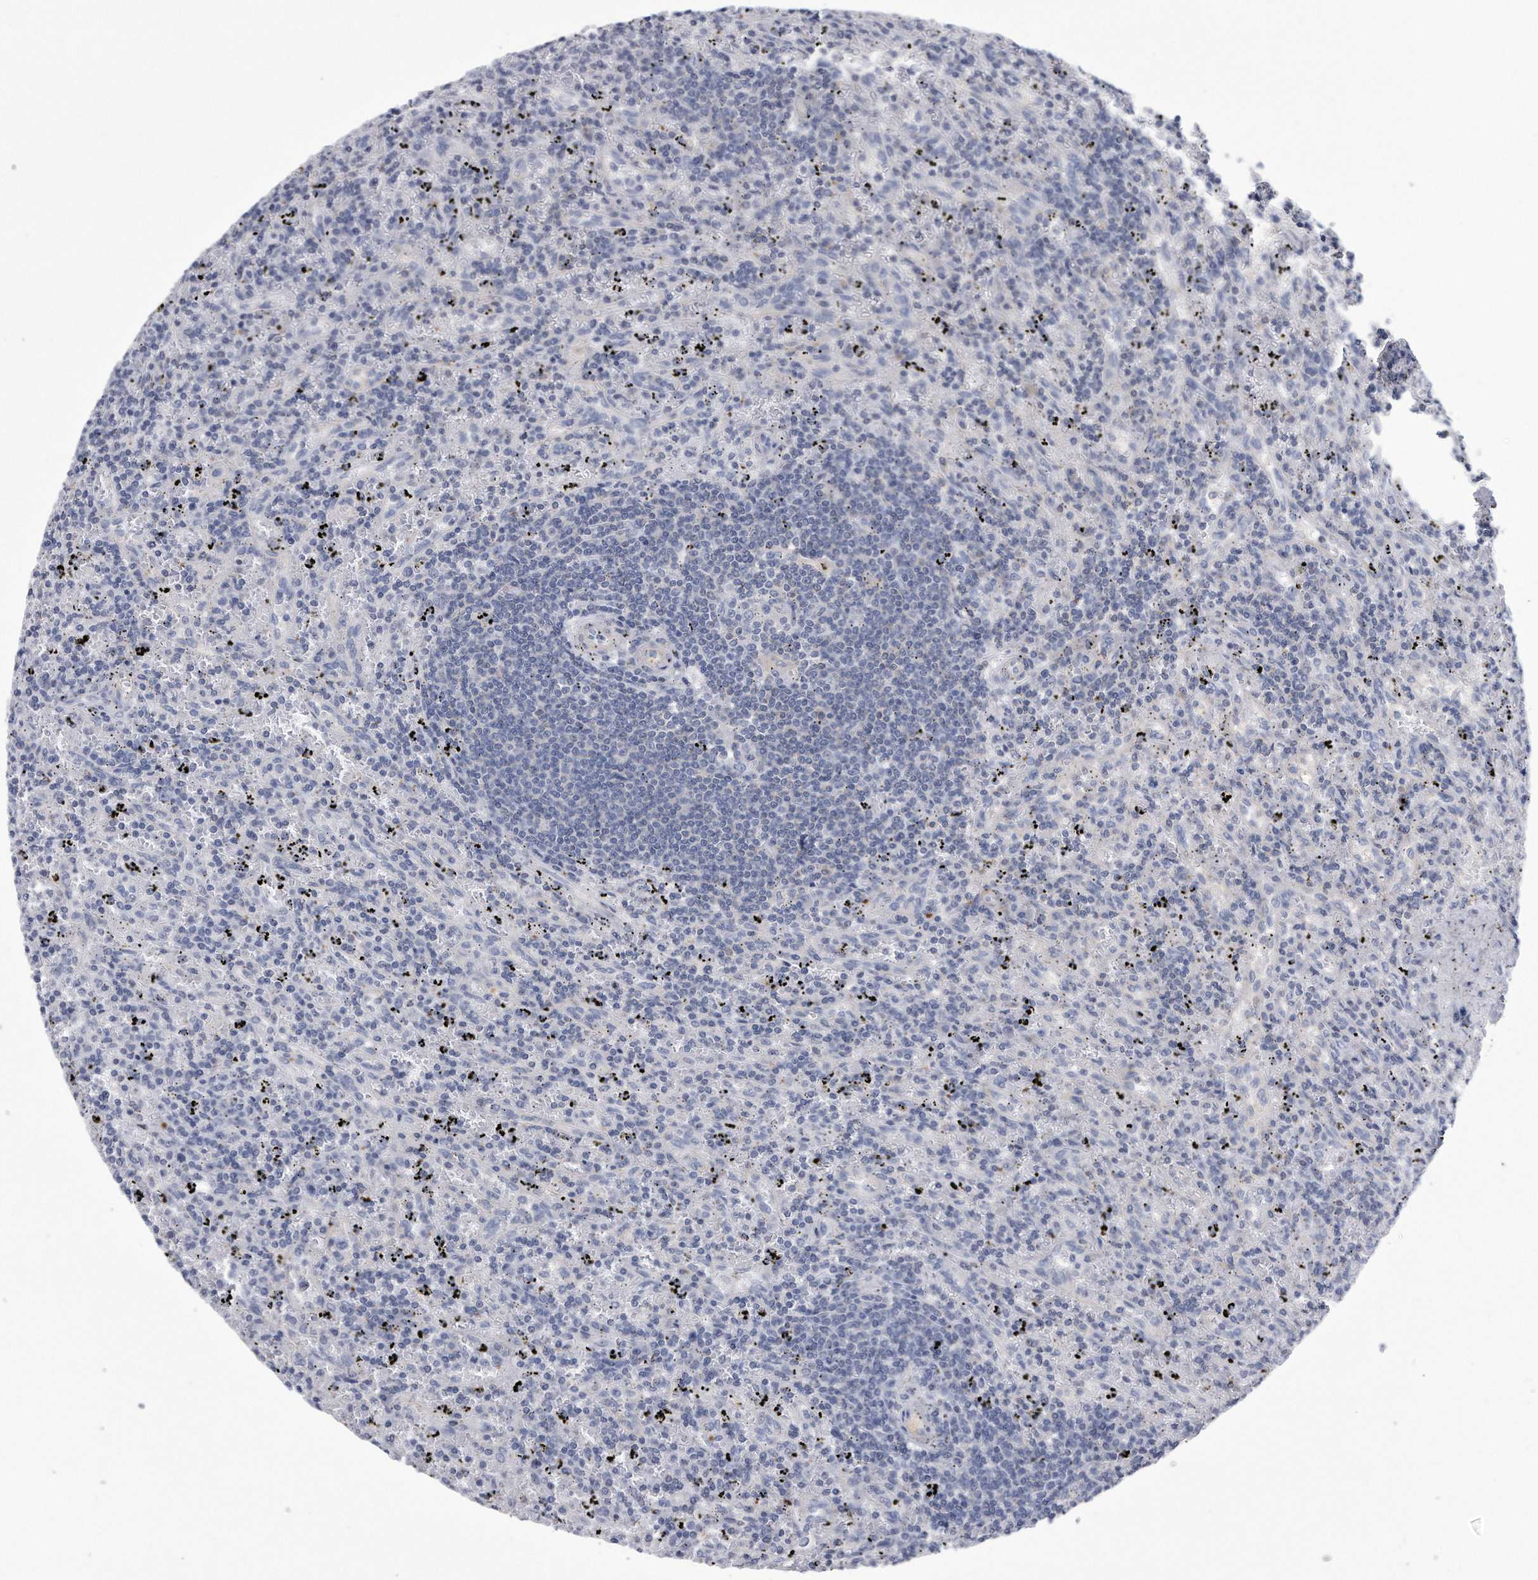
{"staining": {"intensity": "negative", "quantity": "none", "location": "none"}, "tissue": "lymphoma", "cell_type": "Tumor cells", "image_type": "cancer", "snomed": [{"axis": "morphology", "description": "Malignant lymphoma, non-Hodgkin's type, Low grade"}, {"axis": "topography", "description": "Spleen"}], "caption": "This is an IHC photomicrograph of malignant lymphoma, non-Hodgkin's type (low-grade). There is no staining in tumor cells.", "gene": "PYGB", "patient": {"sex": "male", "age": 76}}